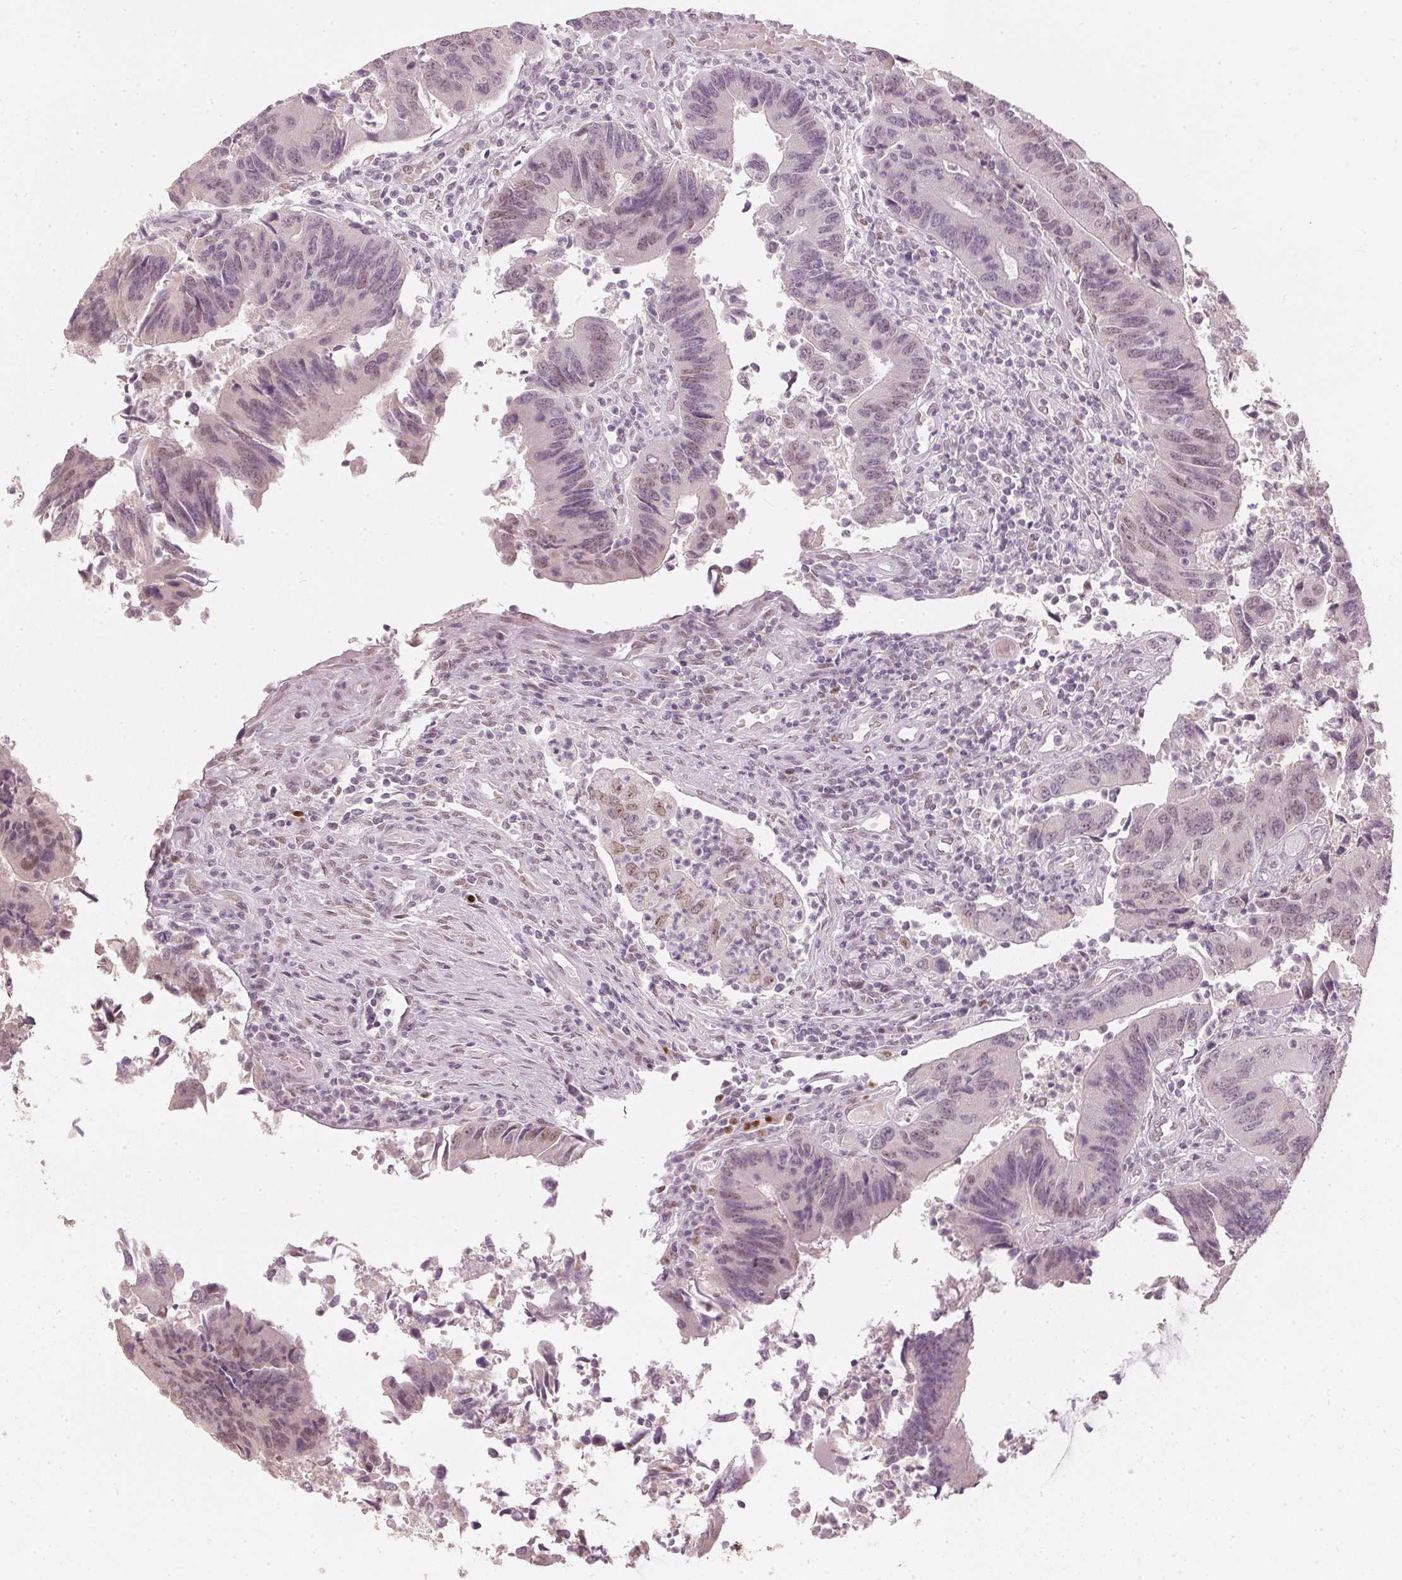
{"staining": {"intensity": "weak", "quantity": "<25%", "location": "nuclear"}, "tissue": "colorectal cancer", "cell_type": "Tumor cells", "image_type": "cancer", "snomed": [{"axis": "morphology", "description": "Adenocarcinoma, NOS"}, {"axis": "topography", "description": "Colon"}], "caption": "A high-resolution image shows immunohistochemistry (IHC) staining of colorectal cancer, which reveals no significant positivity in tumor cells.", "gene": "SLC39A3", "patient": {"sex": "female", "age": 67}}